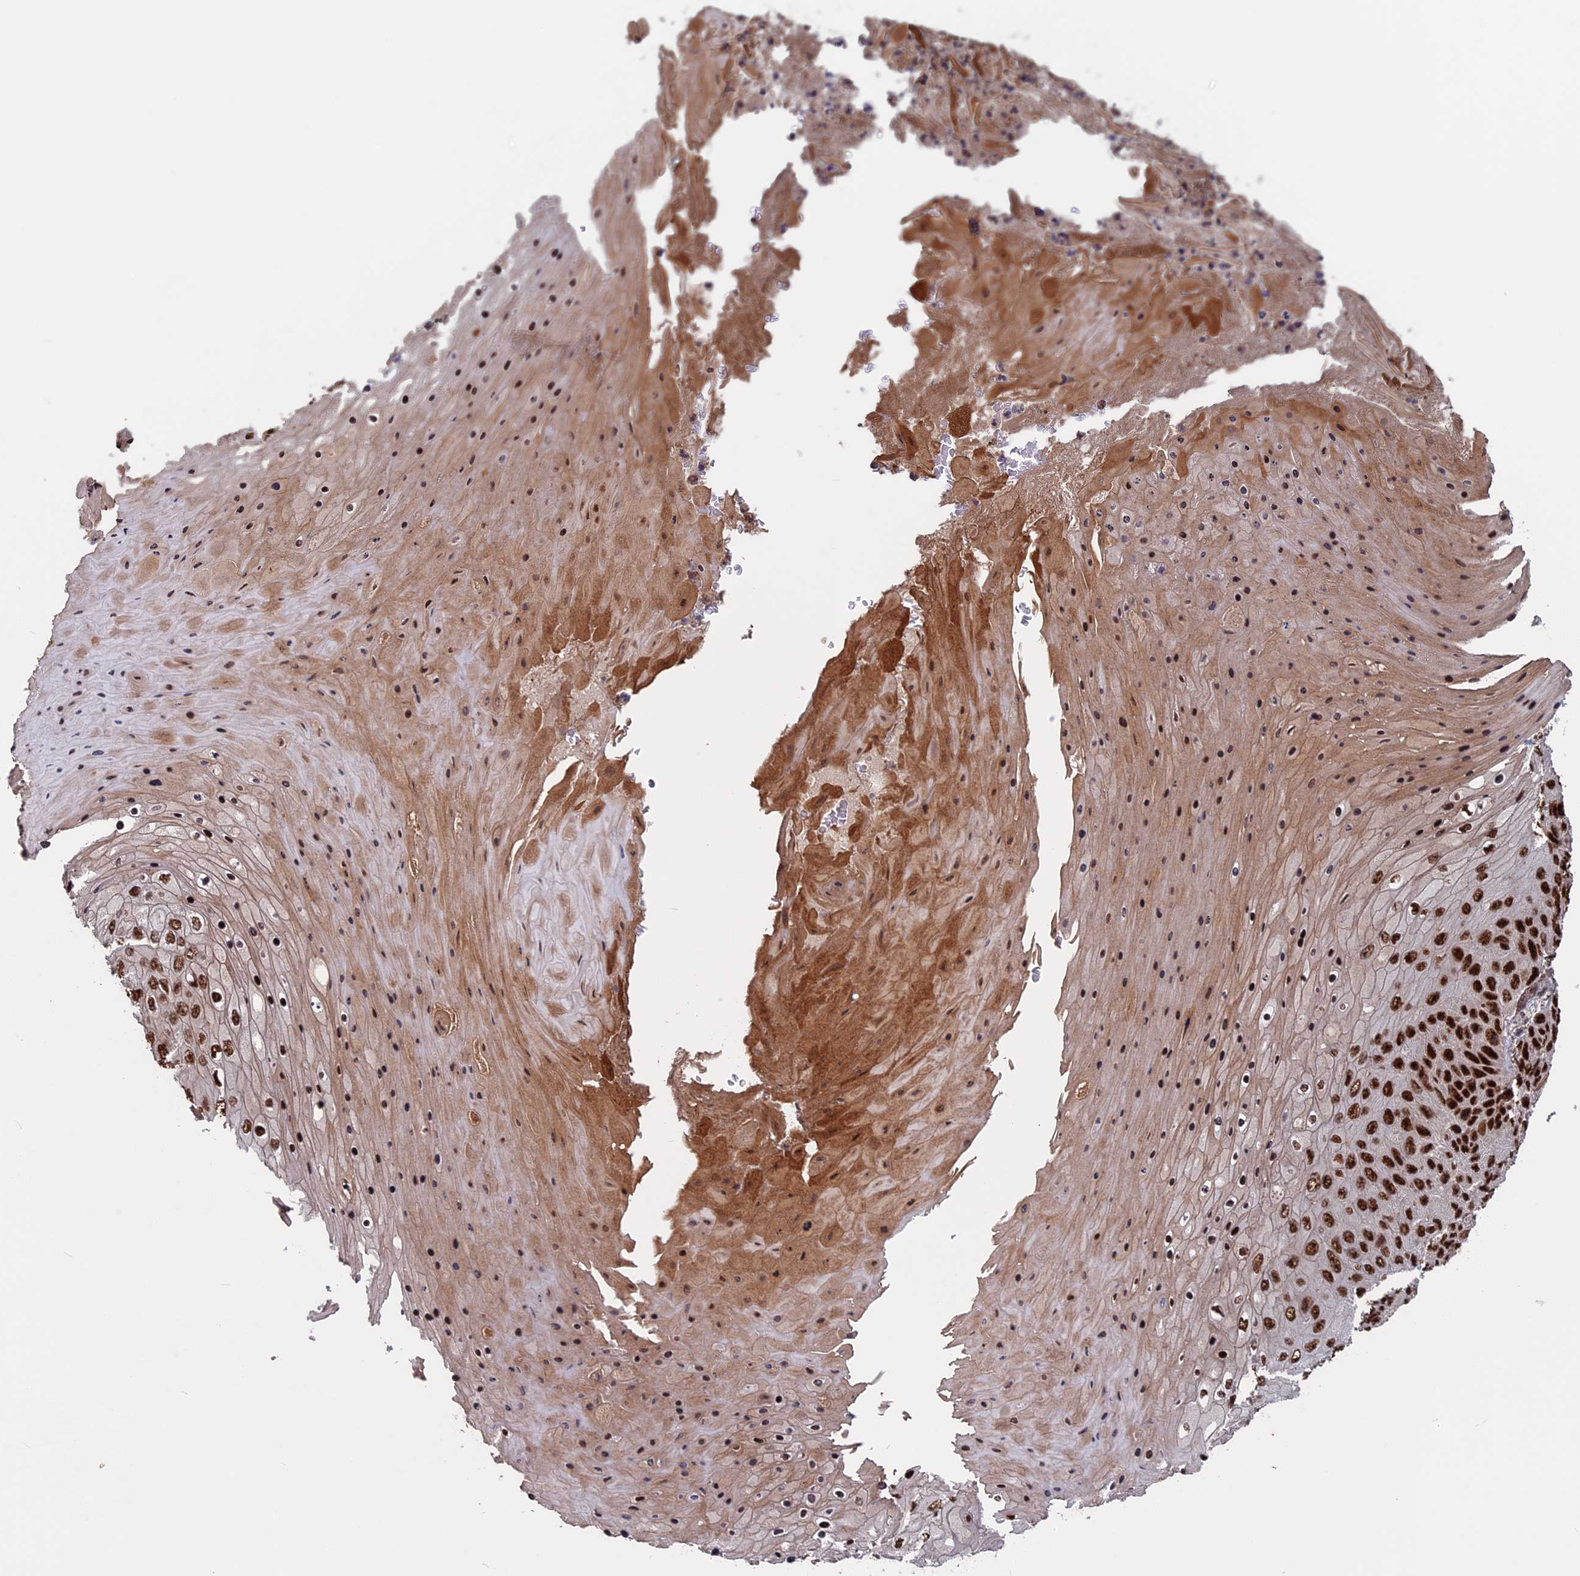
{"staining": {"intensity": "strong", "quantity": ">75%", "location": "nuclear"}, "tissue": "skin cancer", "cell_type": "Tumor cells", "image_type": "cancer", "snomed": [{"axis": "morphology", "description": "Squamous cell carcinoma, NOS"}, {"axis": "topography", "description": "Skin"}], "caption": "Brown immunohistochemical staining in human skin cancer exhibits strong nuclear positivity in about >75% of tumor cells.", "gene": "CACTIN", "patient": {"sex": "female", "age": 88}}